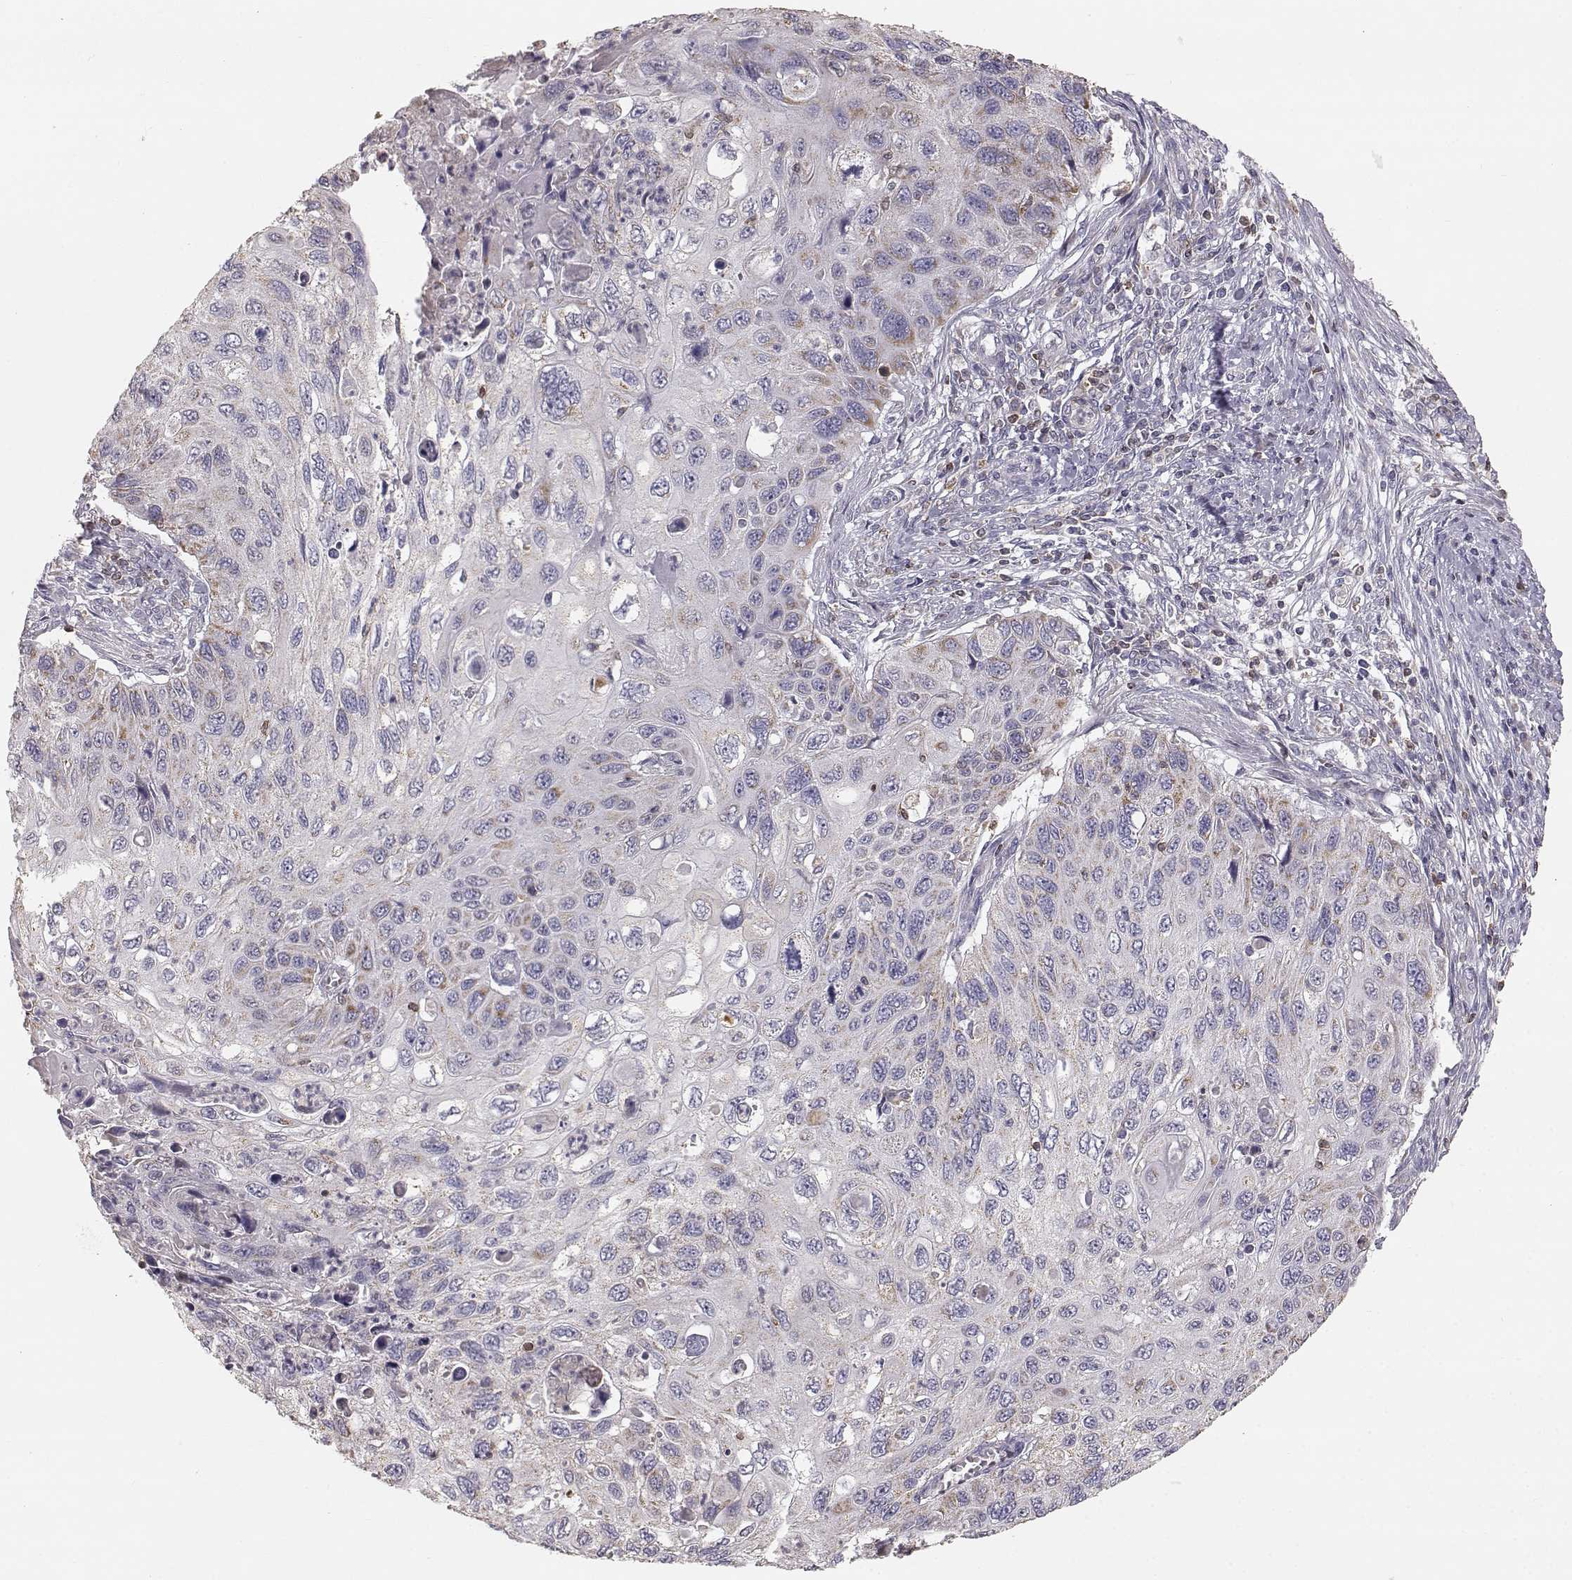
{"staining": {"intensity": "moderate", "quantity": "<25%", "location": "cytoplasmic/membranous"}, "tissue": "cervical cancer", "cell_type": "Tumor cells", "image_type": "cancer", "snomed": [{"axis": "morphology", "description": "Squamous cell carcinoma, NOS"}, {"axis": "topography", "description": "Cervix"}], "caption": "Protein expression analysis of cervical squamous cell carcinoma shows moderate cytoplasmic/membranous expression in about <25% of tumor cells.", "gene": "GRAP2", "patient": {"sex": "female", "age": 70}}